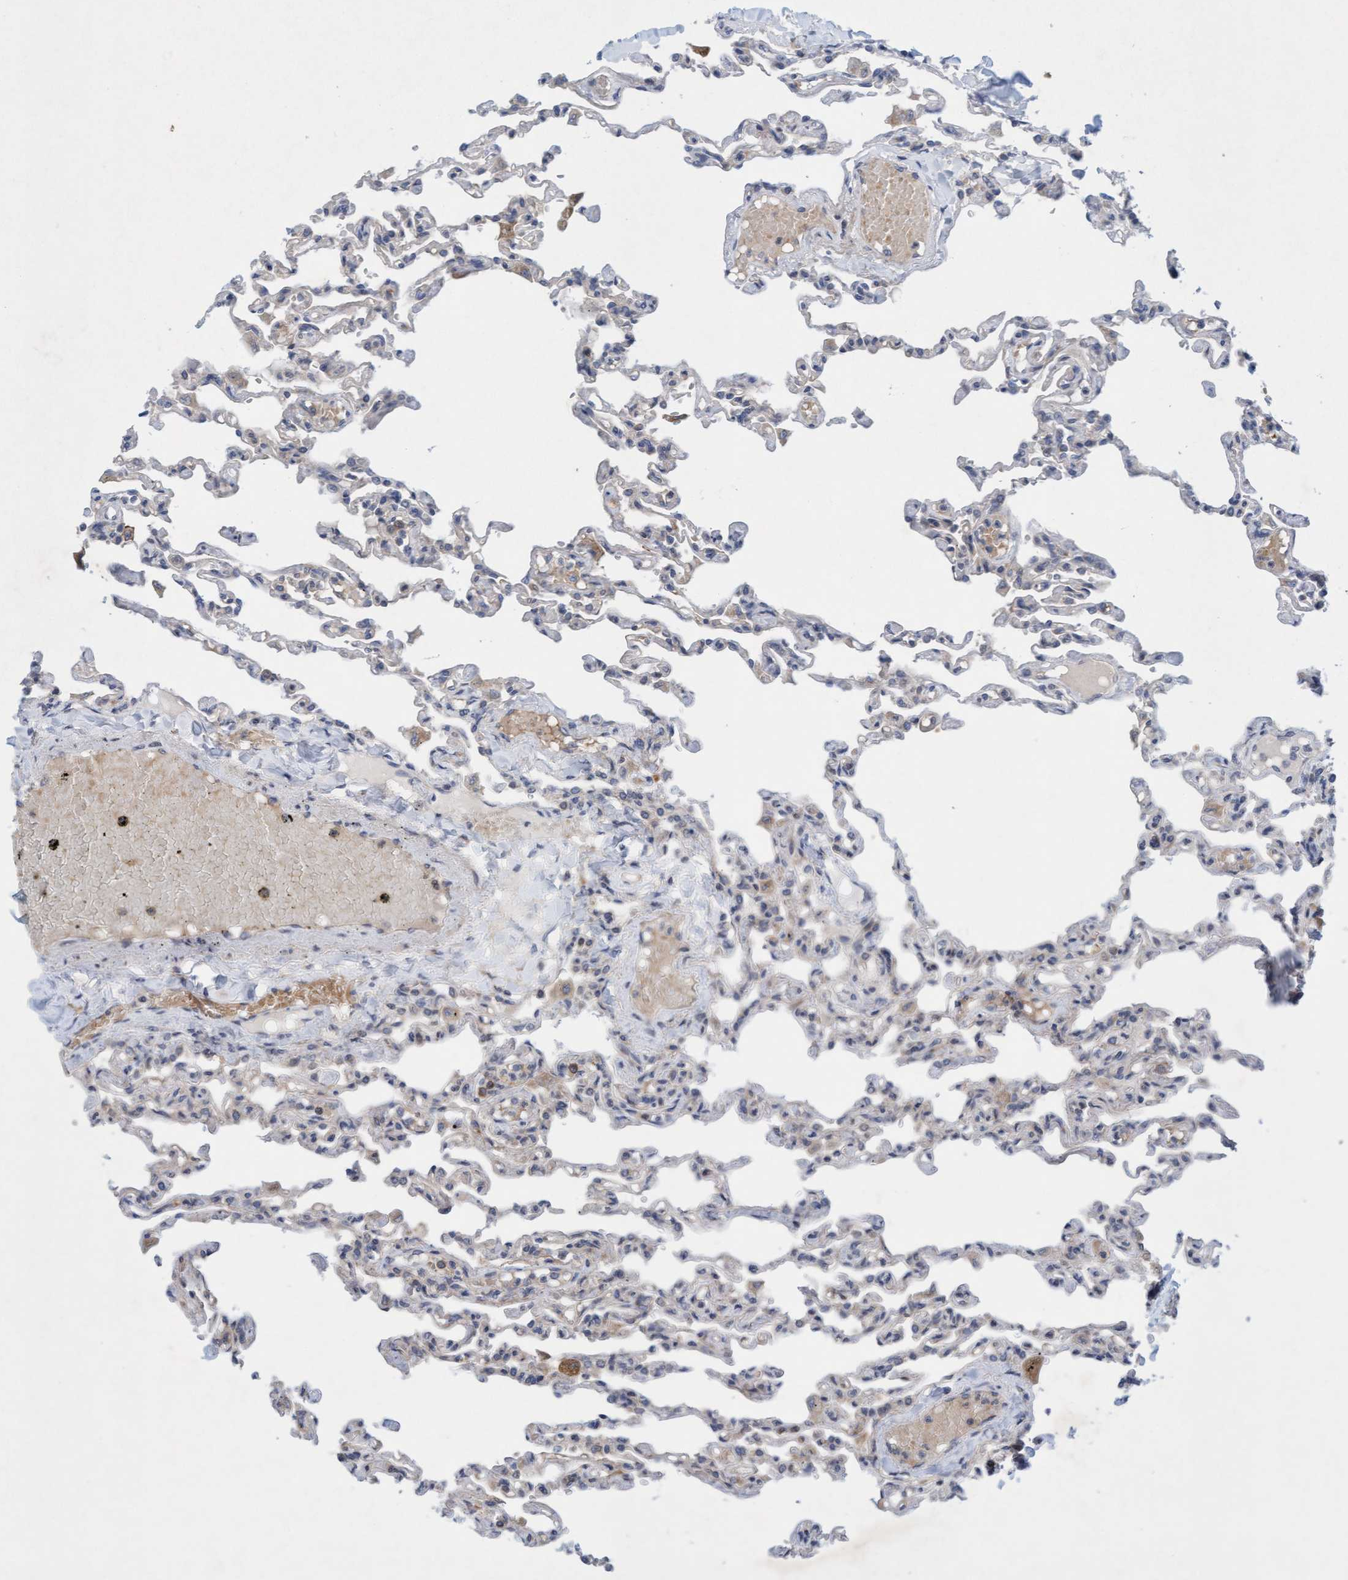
{"staining": {"intensity": "weak", "quantity": "<25%", "location": "cytoplasmic/membranous"}, "tissue": "lung", "cell_type": "Alveolar cells", "image_type": "normal", "snomed": [{"axis": "morphology", "description": "Normal tissue, NOS"}, {"axis": "topography", "description": "Lung"}], "caption": "The immunohistochemistry micrograph has no significant expression in alveolar cells of lung. The staining is performed using DAB (3,3'-diaminobenzidine) brown chromogen with nuclei counter-stained in using hematoxylin.", "gene": "DDHD2", "patient": {"sex": "male", "age": 21}}